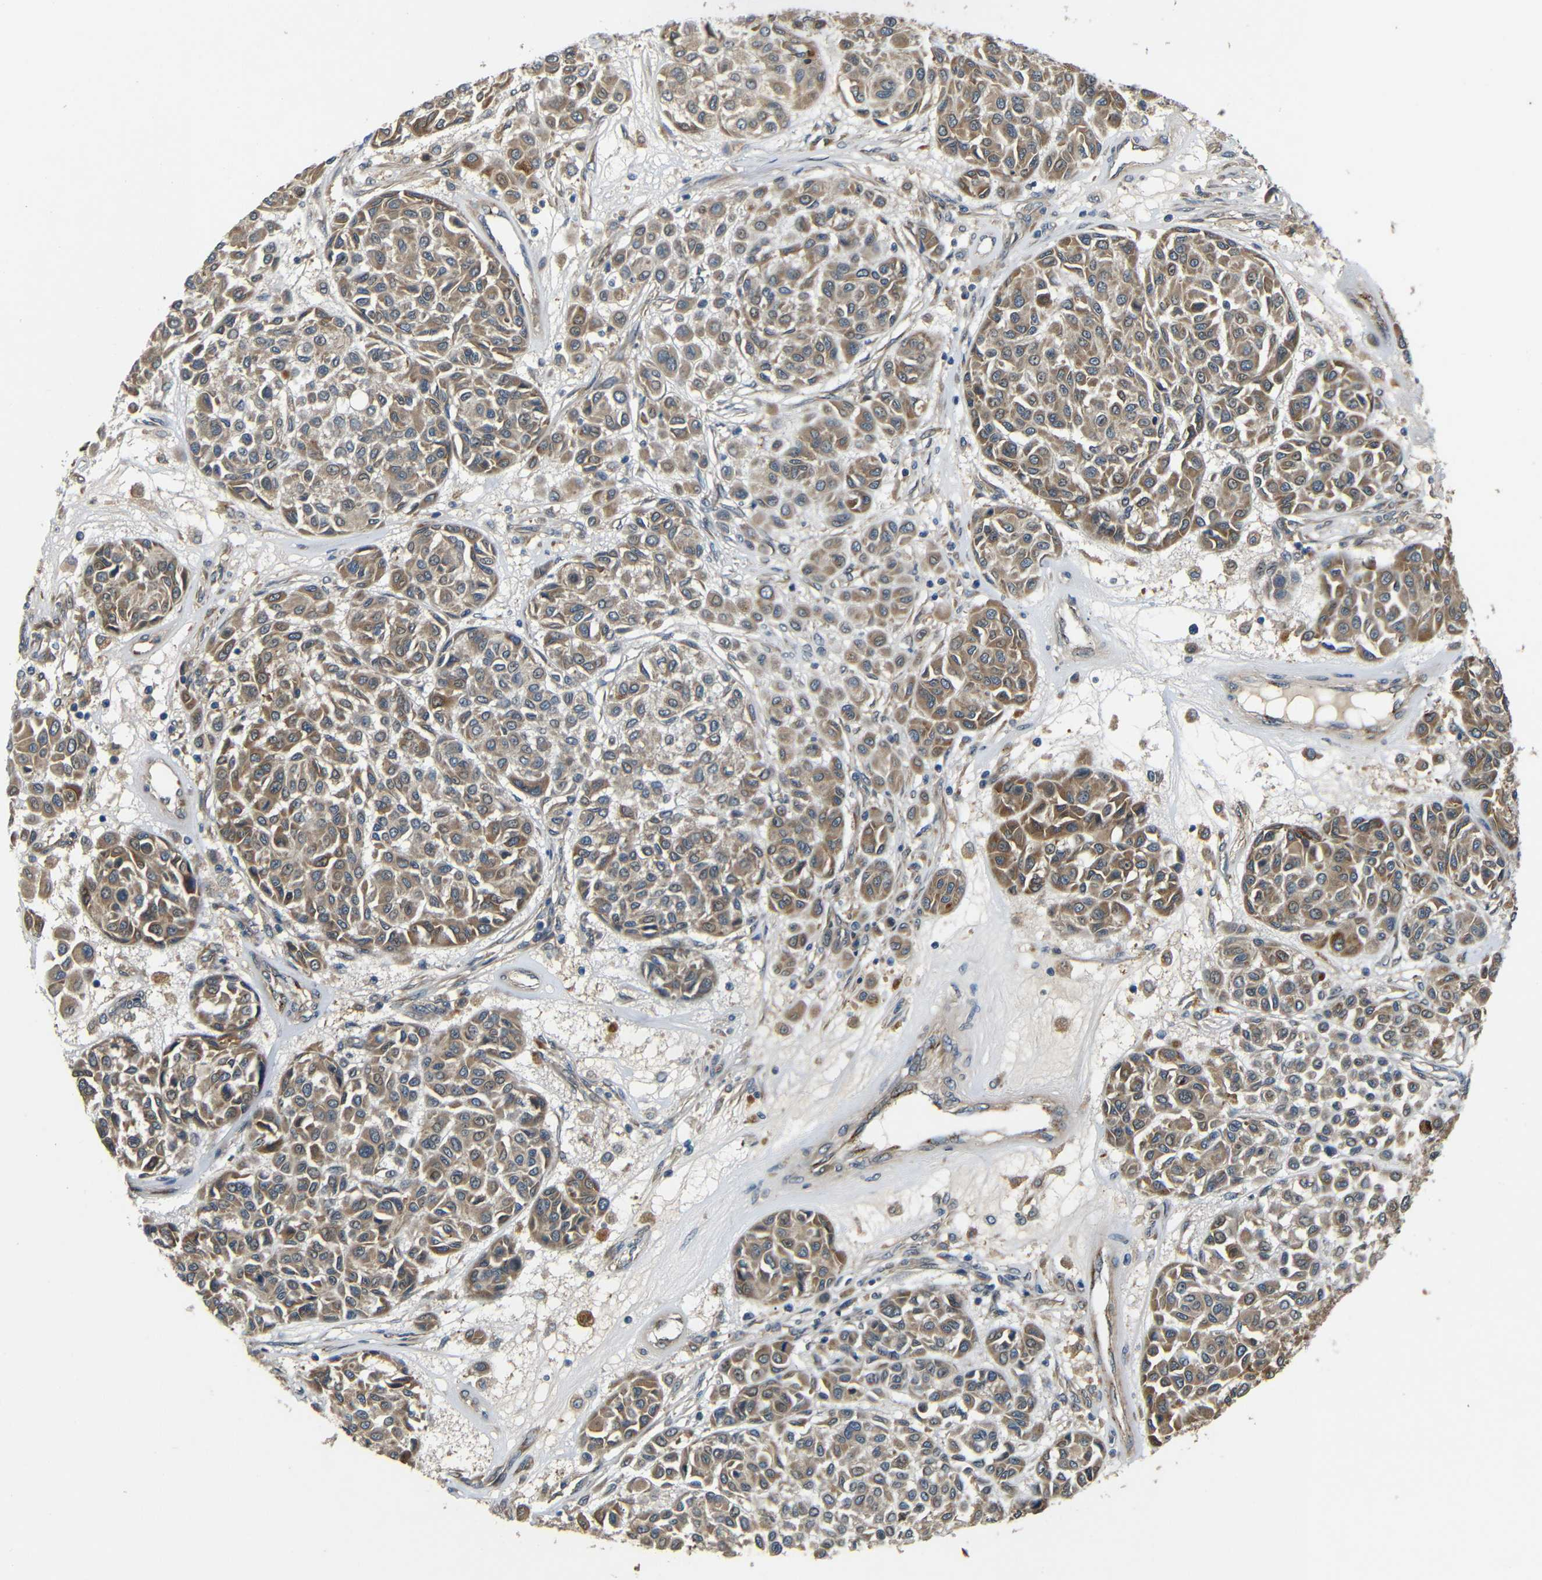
{"staining": {"intensity": "weak", "quantity": ">75%", "location": "cytoplasmic/membranous"}, "tissue": "melanoma", "cell_type": "Tumor cells", "image_type": "cancer", "snomed": [{"axis": "morphology", "description": "Malignant melanoma, Metastatic site"}, {"axis": "topography", "description": "Soft tissue"}], "caption": "An image of human malignant melanoma (metastatic site) stained for a protein demonstrates weak cytoplasmic/membranous brown staining in tumor cells. The staining was performed using DAB (3,3'-diaminobenzidine) to visualize the protein expression in brown, while the nuclei were stained in blue with hematoxylin (Magnification: 20x).", "gene": "ATP7A", "patient": {"sex": "male", "age": 41}}